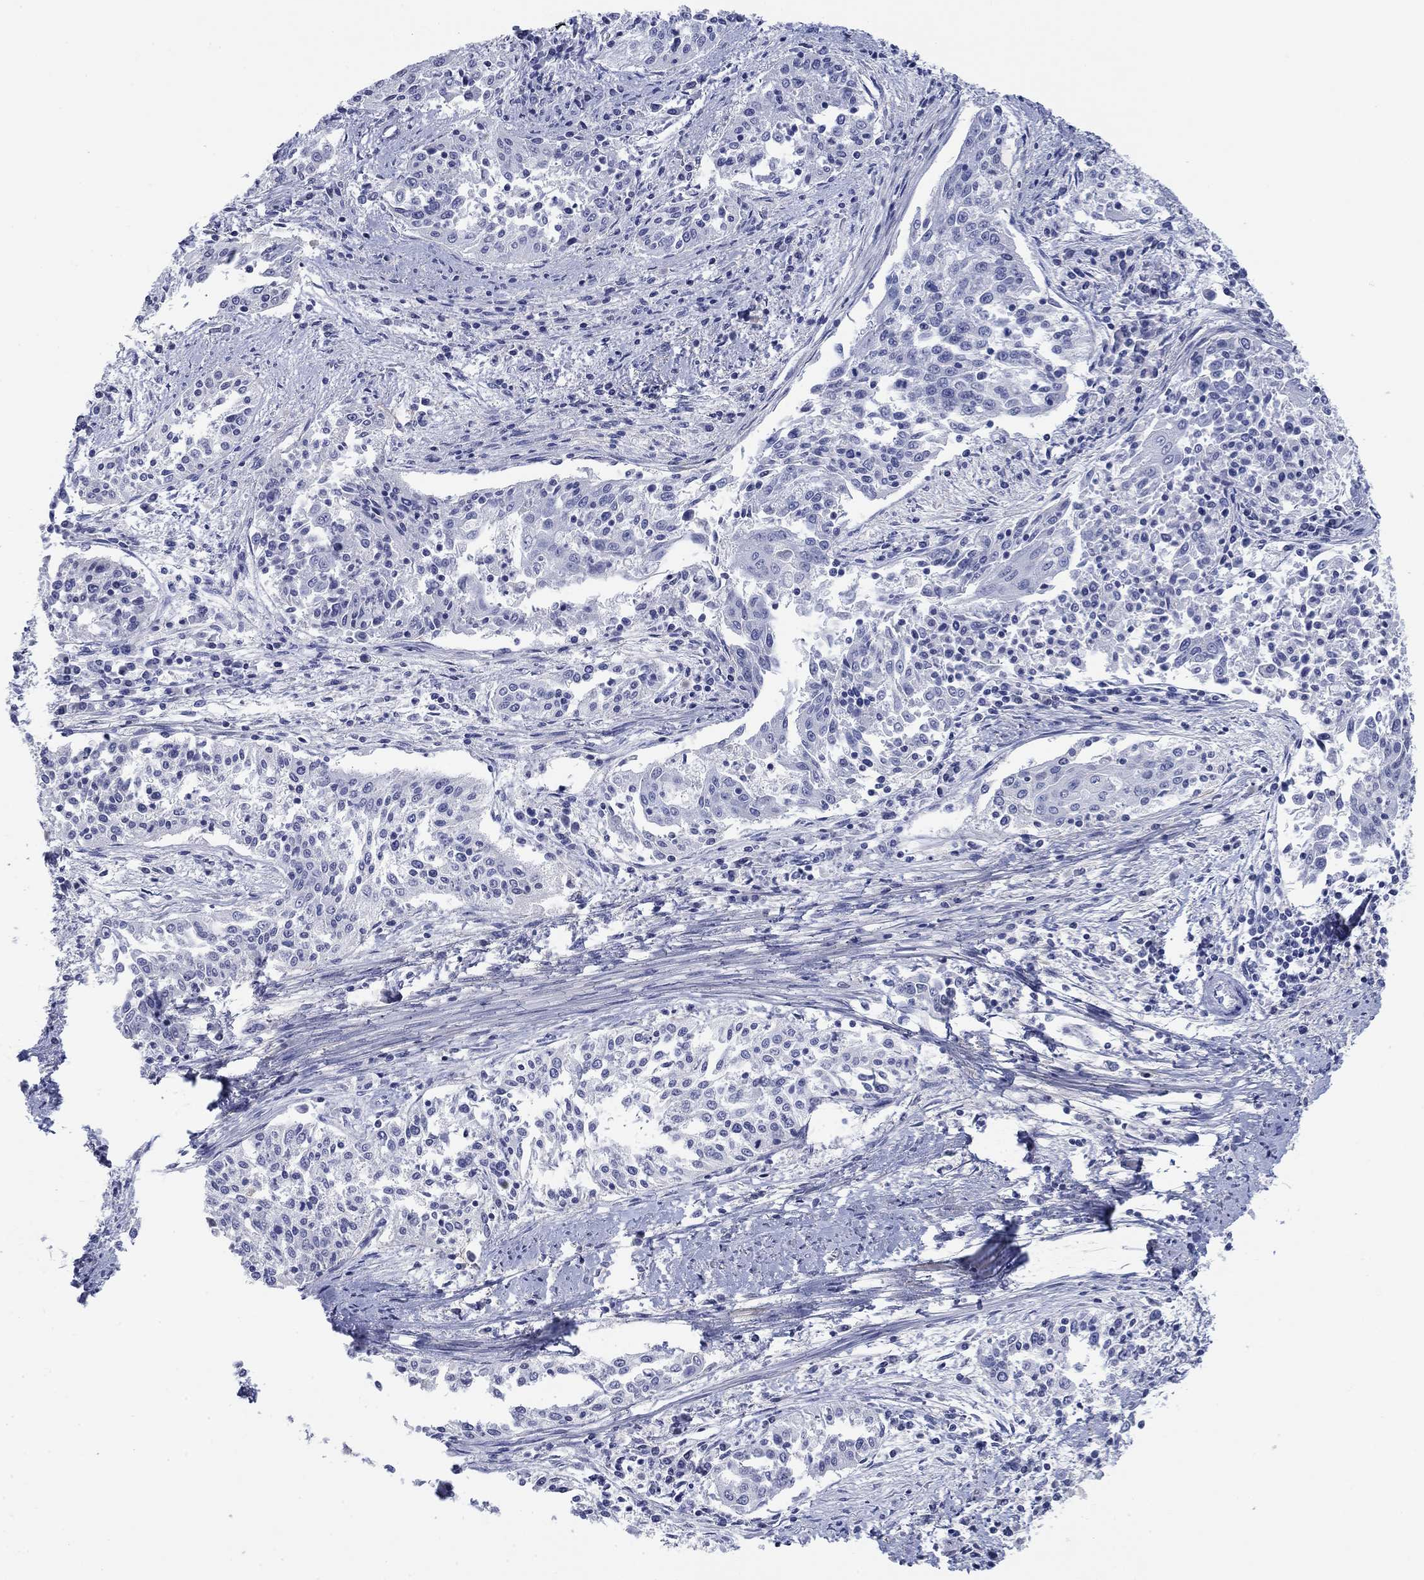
{"staining": {"intensity": "negative", "quantity": "none", "location": "none"}, "tissue": "cervical cancer", "cell_type": "Tumor cells", "image_type": "cancer", "snomed": [{"axis": "morphology", "description": "Squamous cell carcinoma, NOS"}, {"axis": "topography", "description": "Cervix"}], "caption": "DAB (3,3'-diaminobenzidine) immunohistochemical staining of human cervical cancer (squamous cell carcinoma) displays no significant positivity in tumor cells.", "gene": "PDYN", "patient": {"sex": "female", "age": 41}}